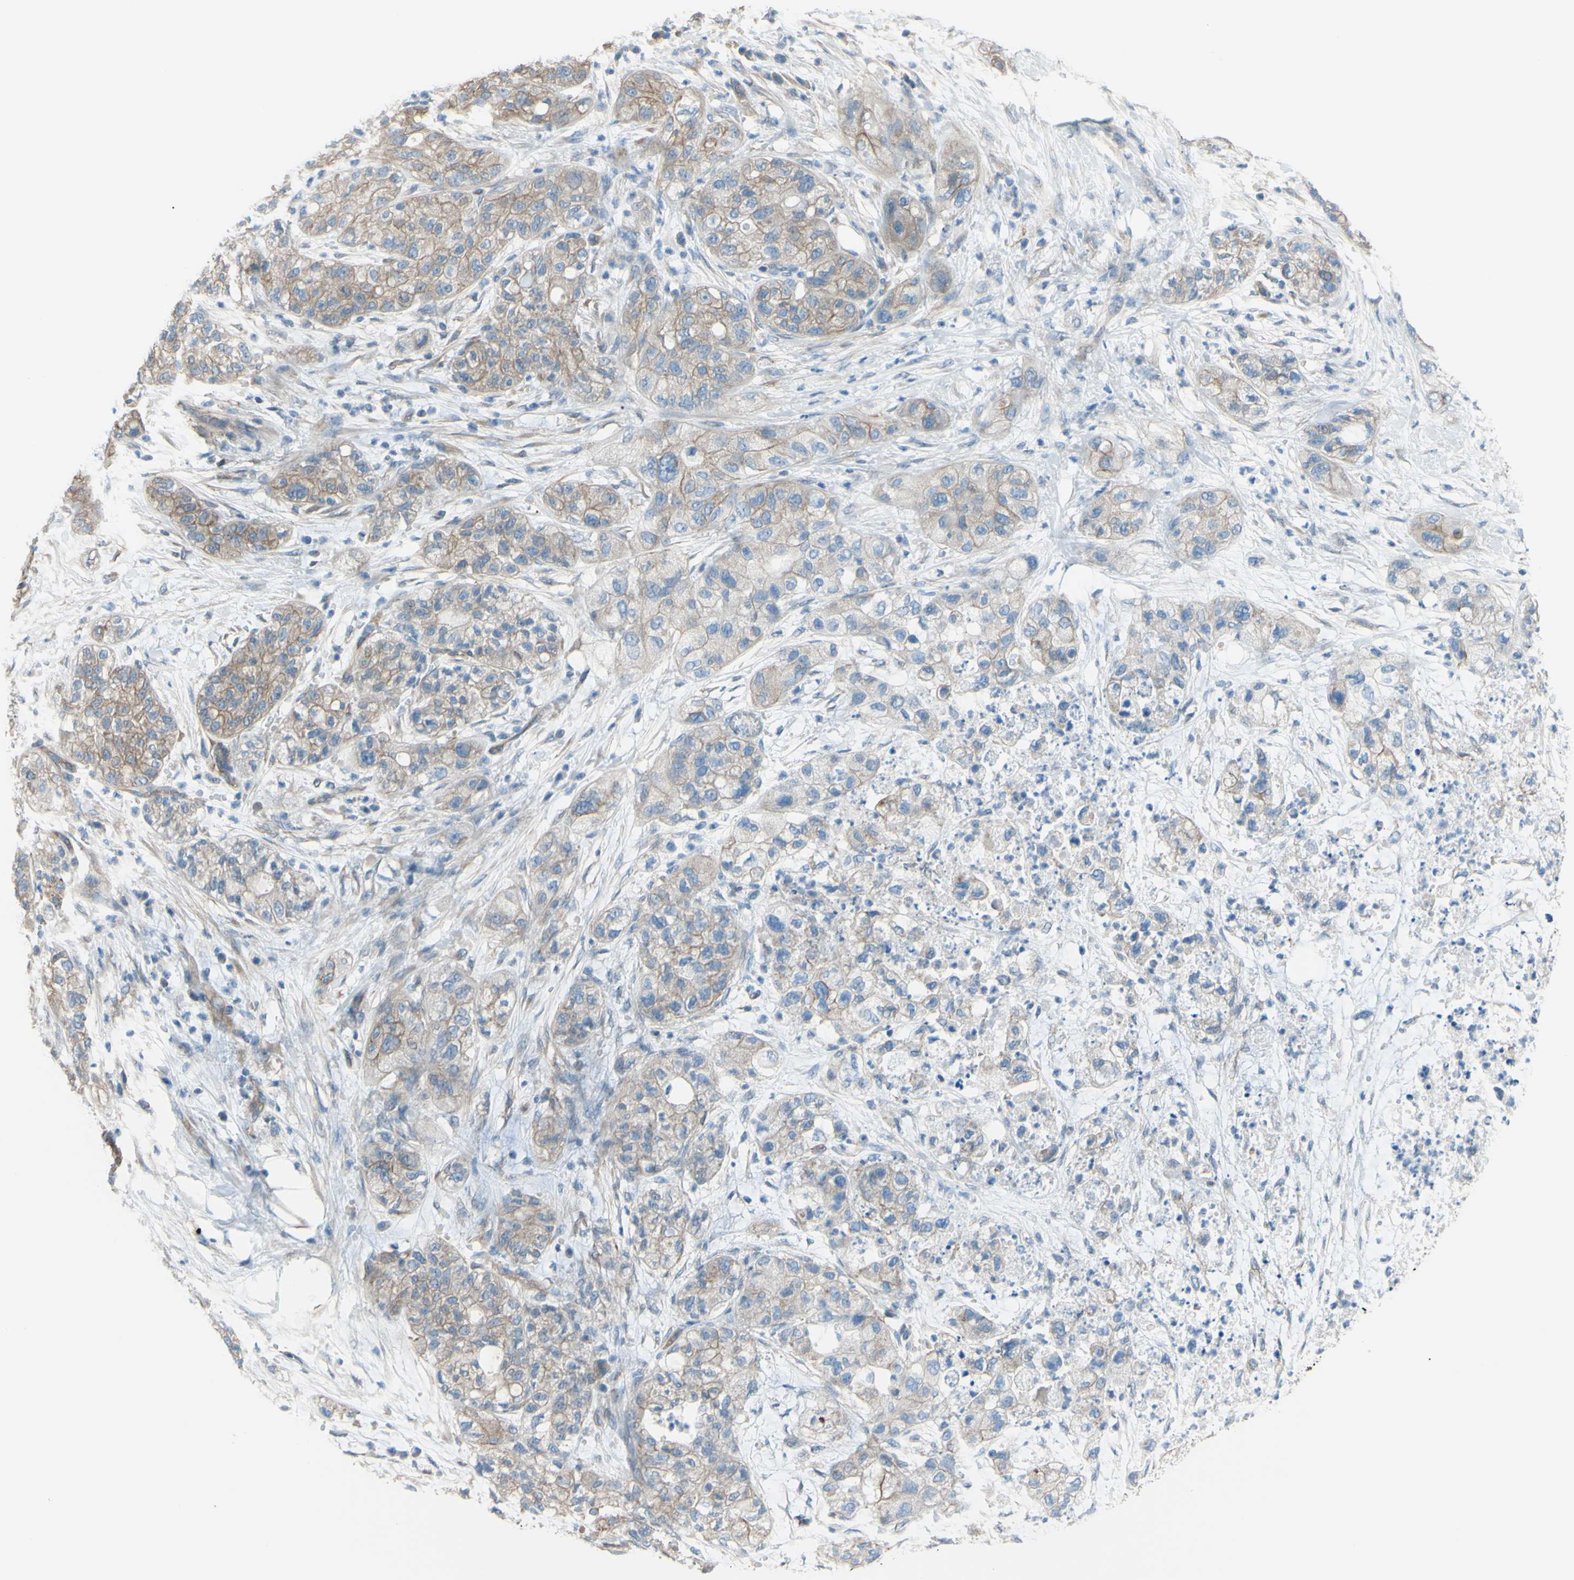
{"staining": {"intensity": "weak", "quantity": ">75%", "location": "cytoplasmic/membranous"}, "tissue": "pancreatic cancer", "cell_type": "Tumor cells", "image_type": "cancer", "snomed": [{"axis": "morphology", "description": "Adenocarcinoma, NOS"}, {"axis": "topography", "description": "Pancreas"}], "caption": "Protein staining shows weak cytoplasmic/membranous positivity in approximately >75% of tumor cells in pancreatic cancer.", "gene": "ADD1", "patient": {"sex": "female", "age": 78}}